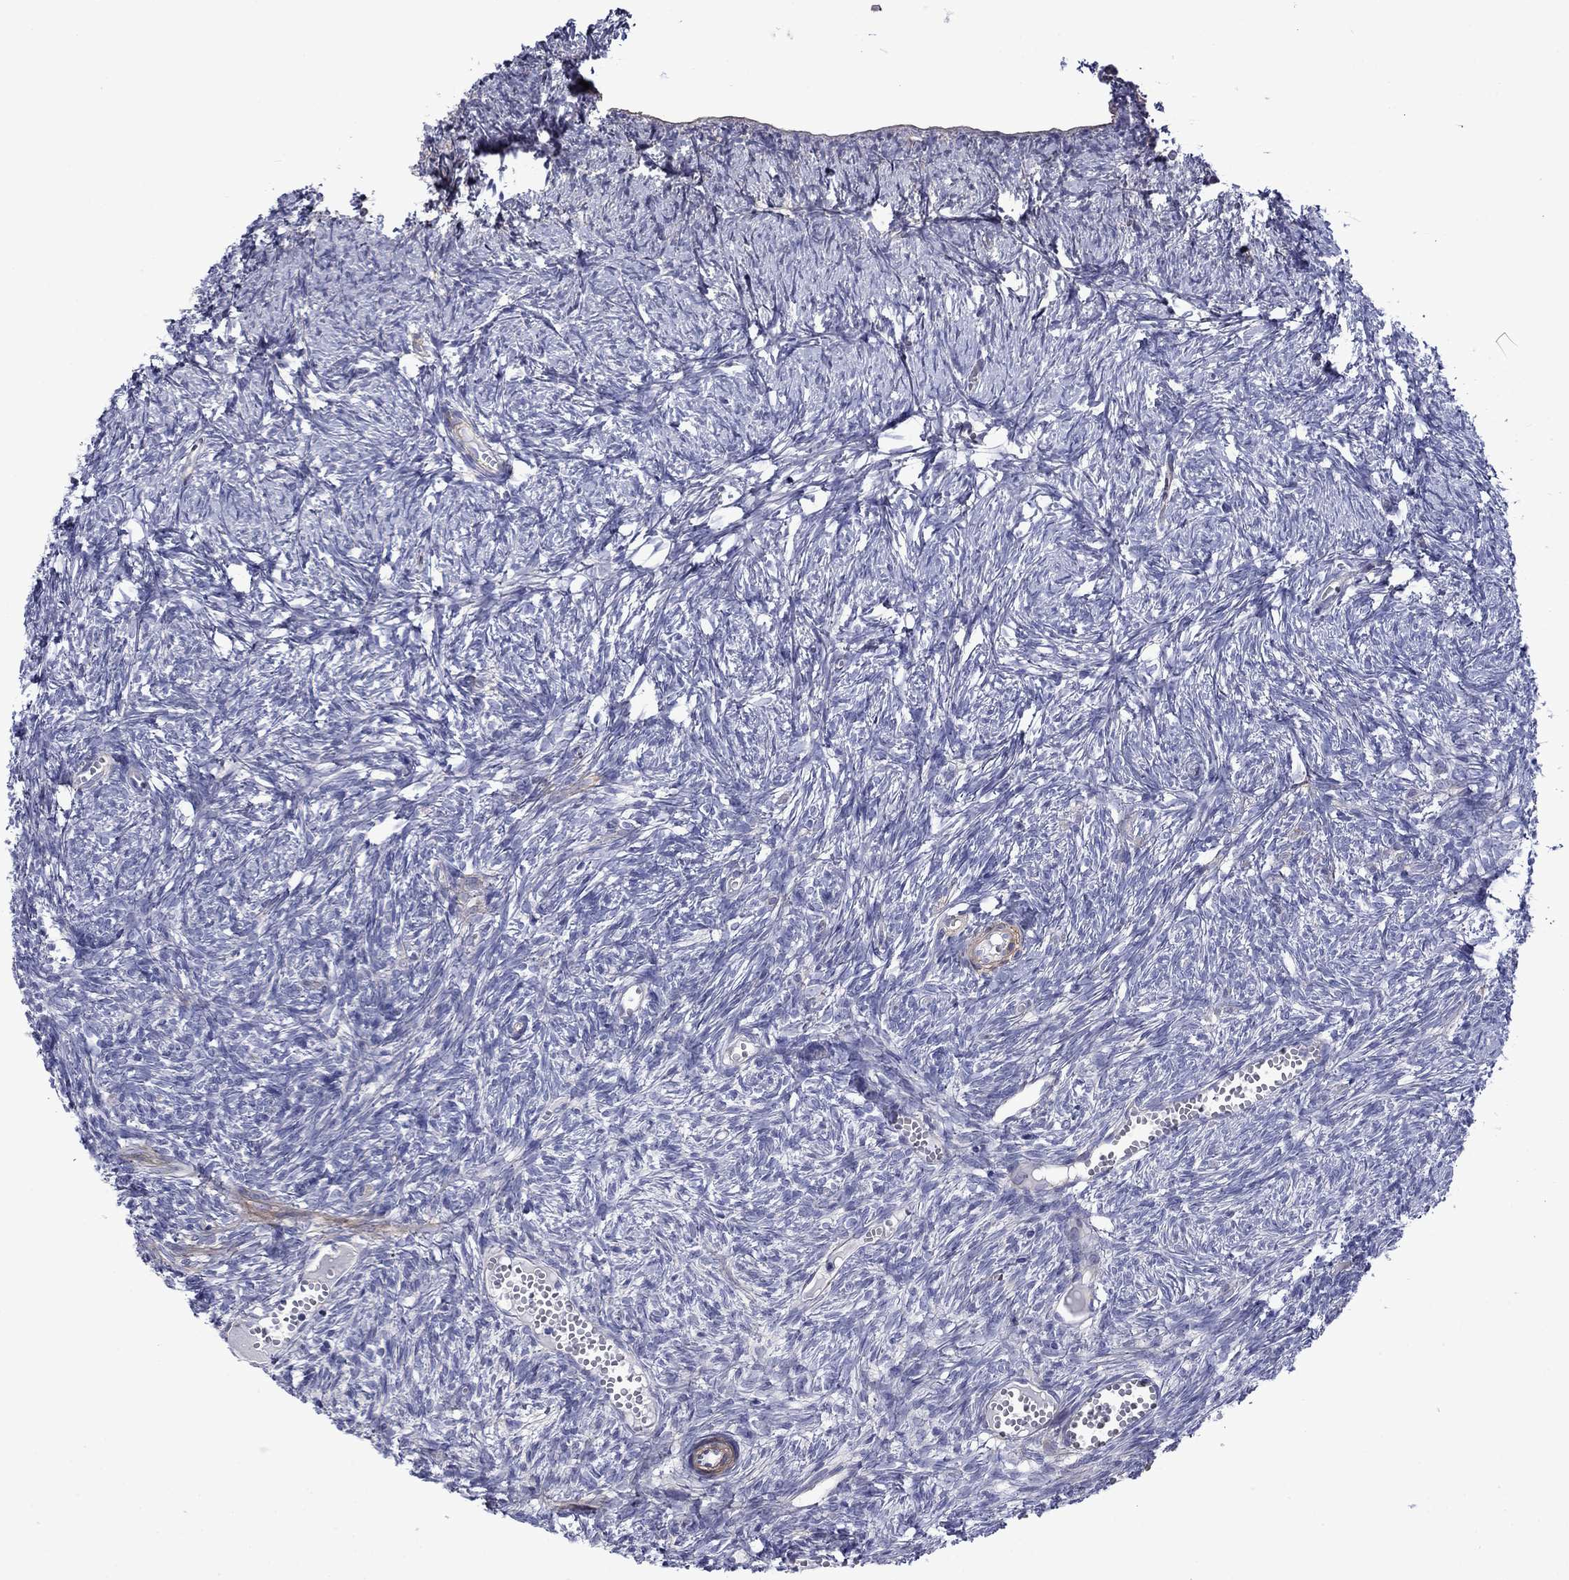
{"staining": {"intensity": "negative", "quantity": "none", "location": "none"}, "tissue": "ovary", "cell_type": "Ovarian stroma cells", "image_type": "normal", "snomed": [{"axis": "morphology", "description": "Normal tissue, NOS"}, {"axis": "topography", "description": "Ovary"}], "caption": "Immunohistochemistry image of normal ovary stained for a protein (brown), which demonstrates no positivity in ovarian stroma cells.", "gene": "HSPG2", "patient": {"sex": "female", "age": 43}}